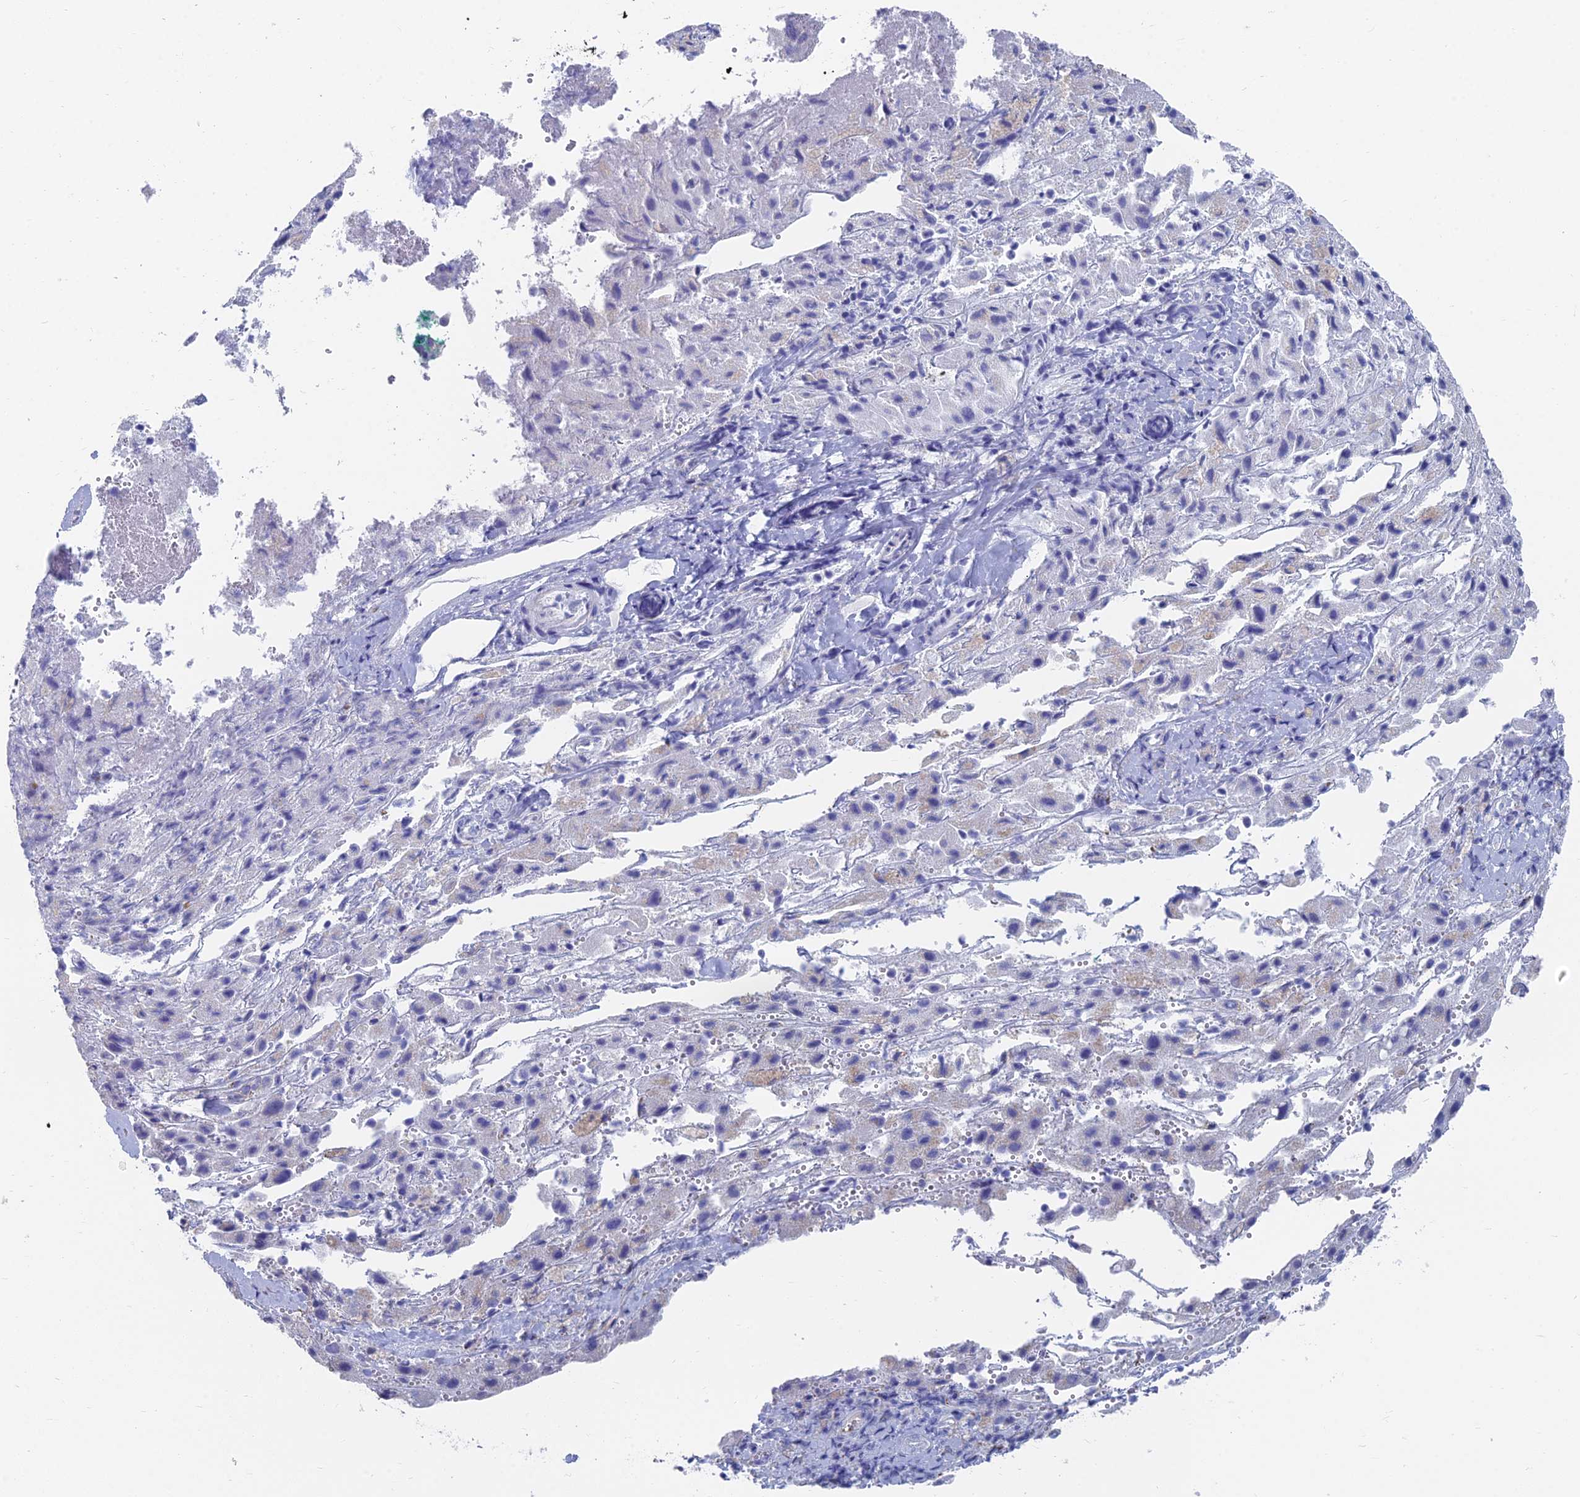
{"staining": {"intensity": "negative", "quantity": "none", "location": "none"}, "tissue": "liver cancer", "cell_type": "Tumor cells", "image_type": "cancer", "snomed": [{"axis": "morphology", "description": "Carcinoma, Hepatocellular, NOS"}, {"axis": "topography", "description": "Liver"}], "caption": "A micrograph of human liver cancer (hepatocellular carcinoma) is negative for staining in tumor cells.", "gene": "TNNT3", "patient": {"sex": "female", "age": 58}}